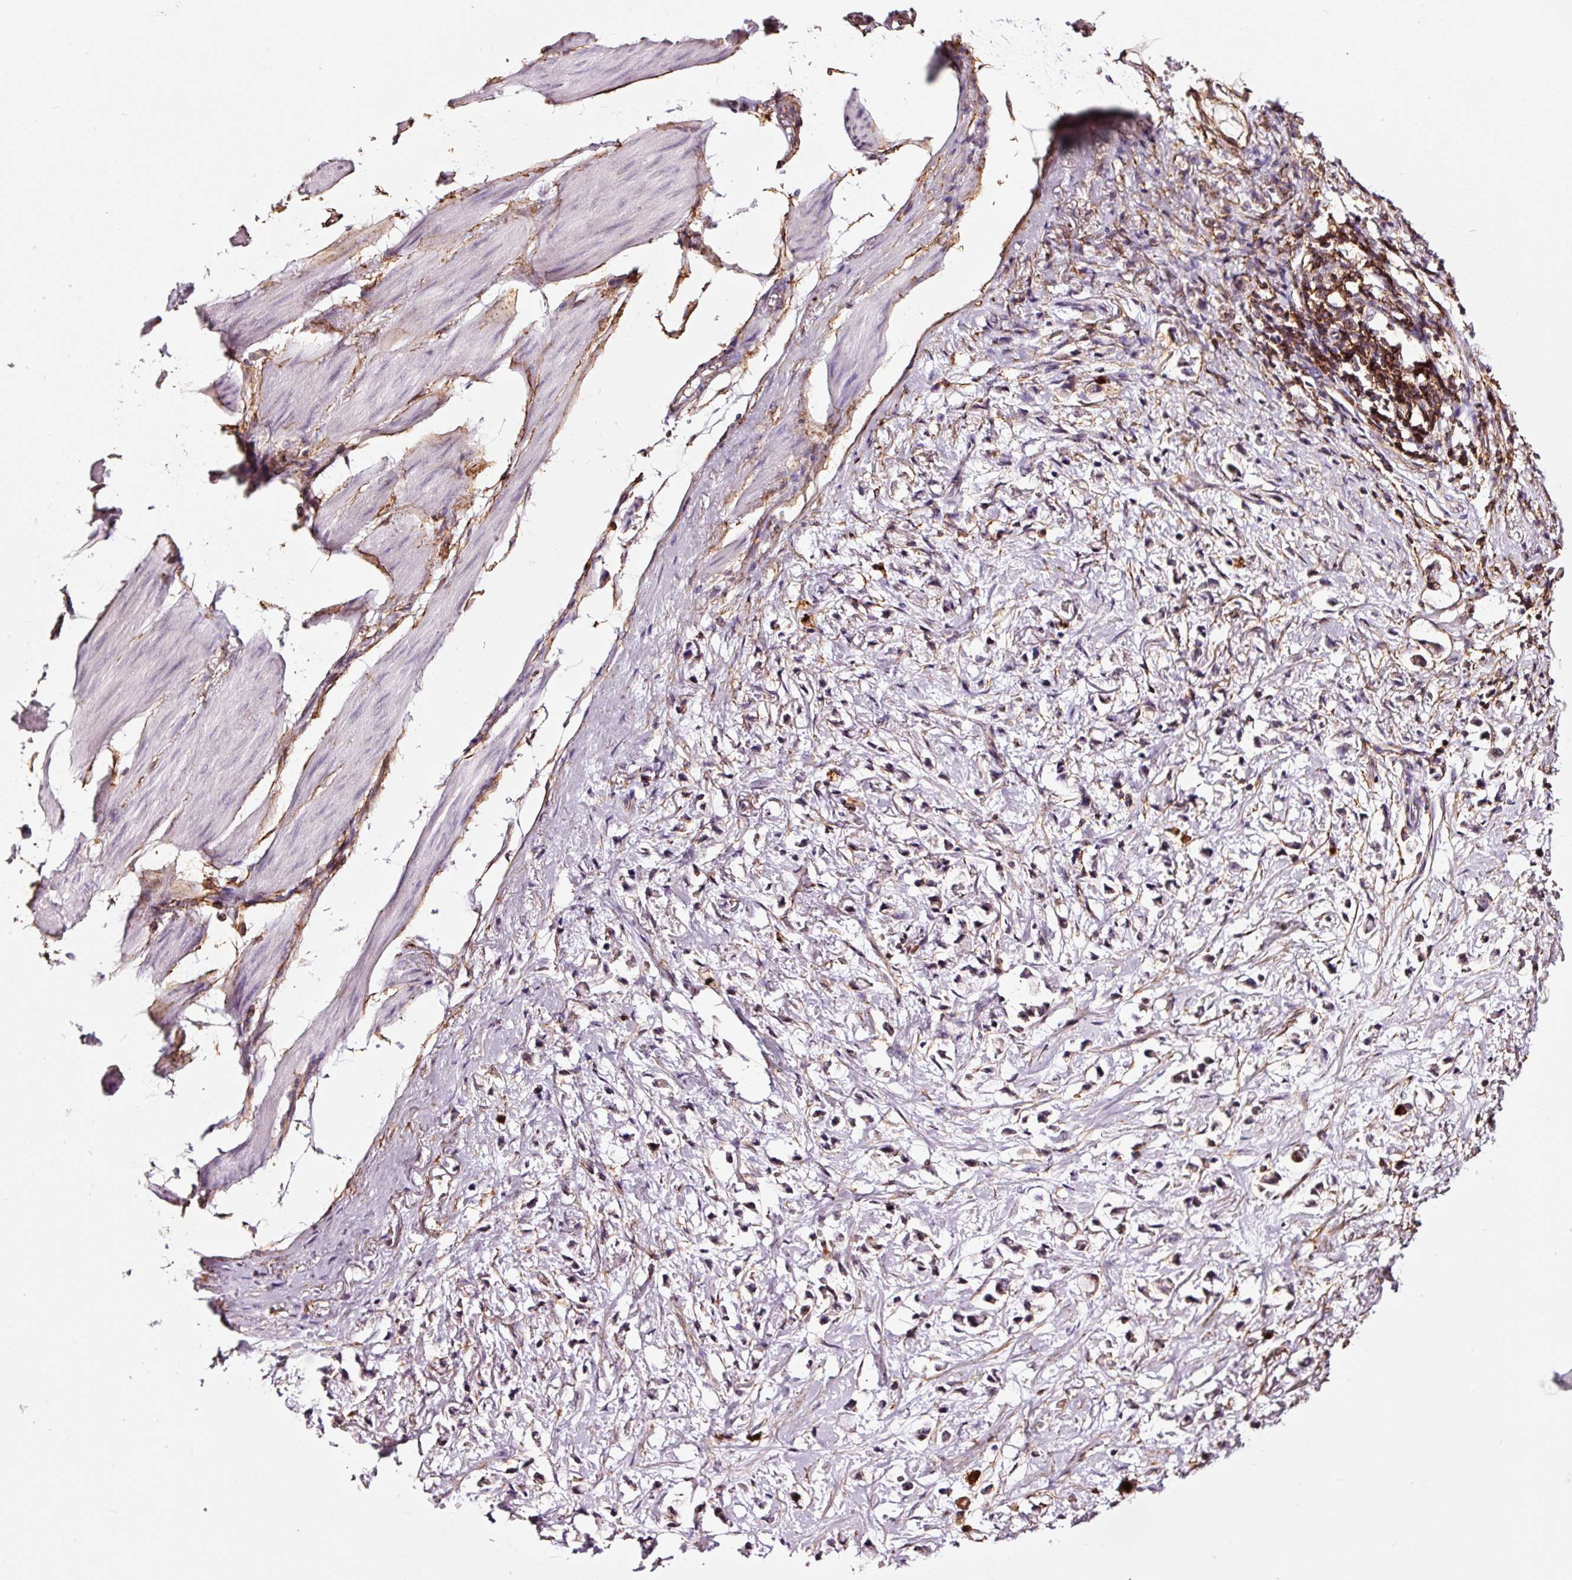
{"staining": {"intensity": "moderate", "quantity": "25%-75%", "location": "cytoplasmic/membranous"}, "tissue": "stomach cancer", "cell_type": "Tumor cells", "image_type": "cancer", "snomed": [{"axis": "morphology", "description": "Adenocarcinoma, NOS"}, {"axis": "topography", "description": "Stomach"}], "caption": "IHC staining of stomach cancer, which reveals medium levels of moderate cytoplasmic/membranous staining in about 25%-75% of tumor cells indicating moderate cytoplasmic/membranous protein positivity. The staining was performed using DAB (brown) for protein detection and nuclei were counterstained in hematoxylin (blue).", "gene": "ADD3", "patient": {"sex": "female", "age": 81}}